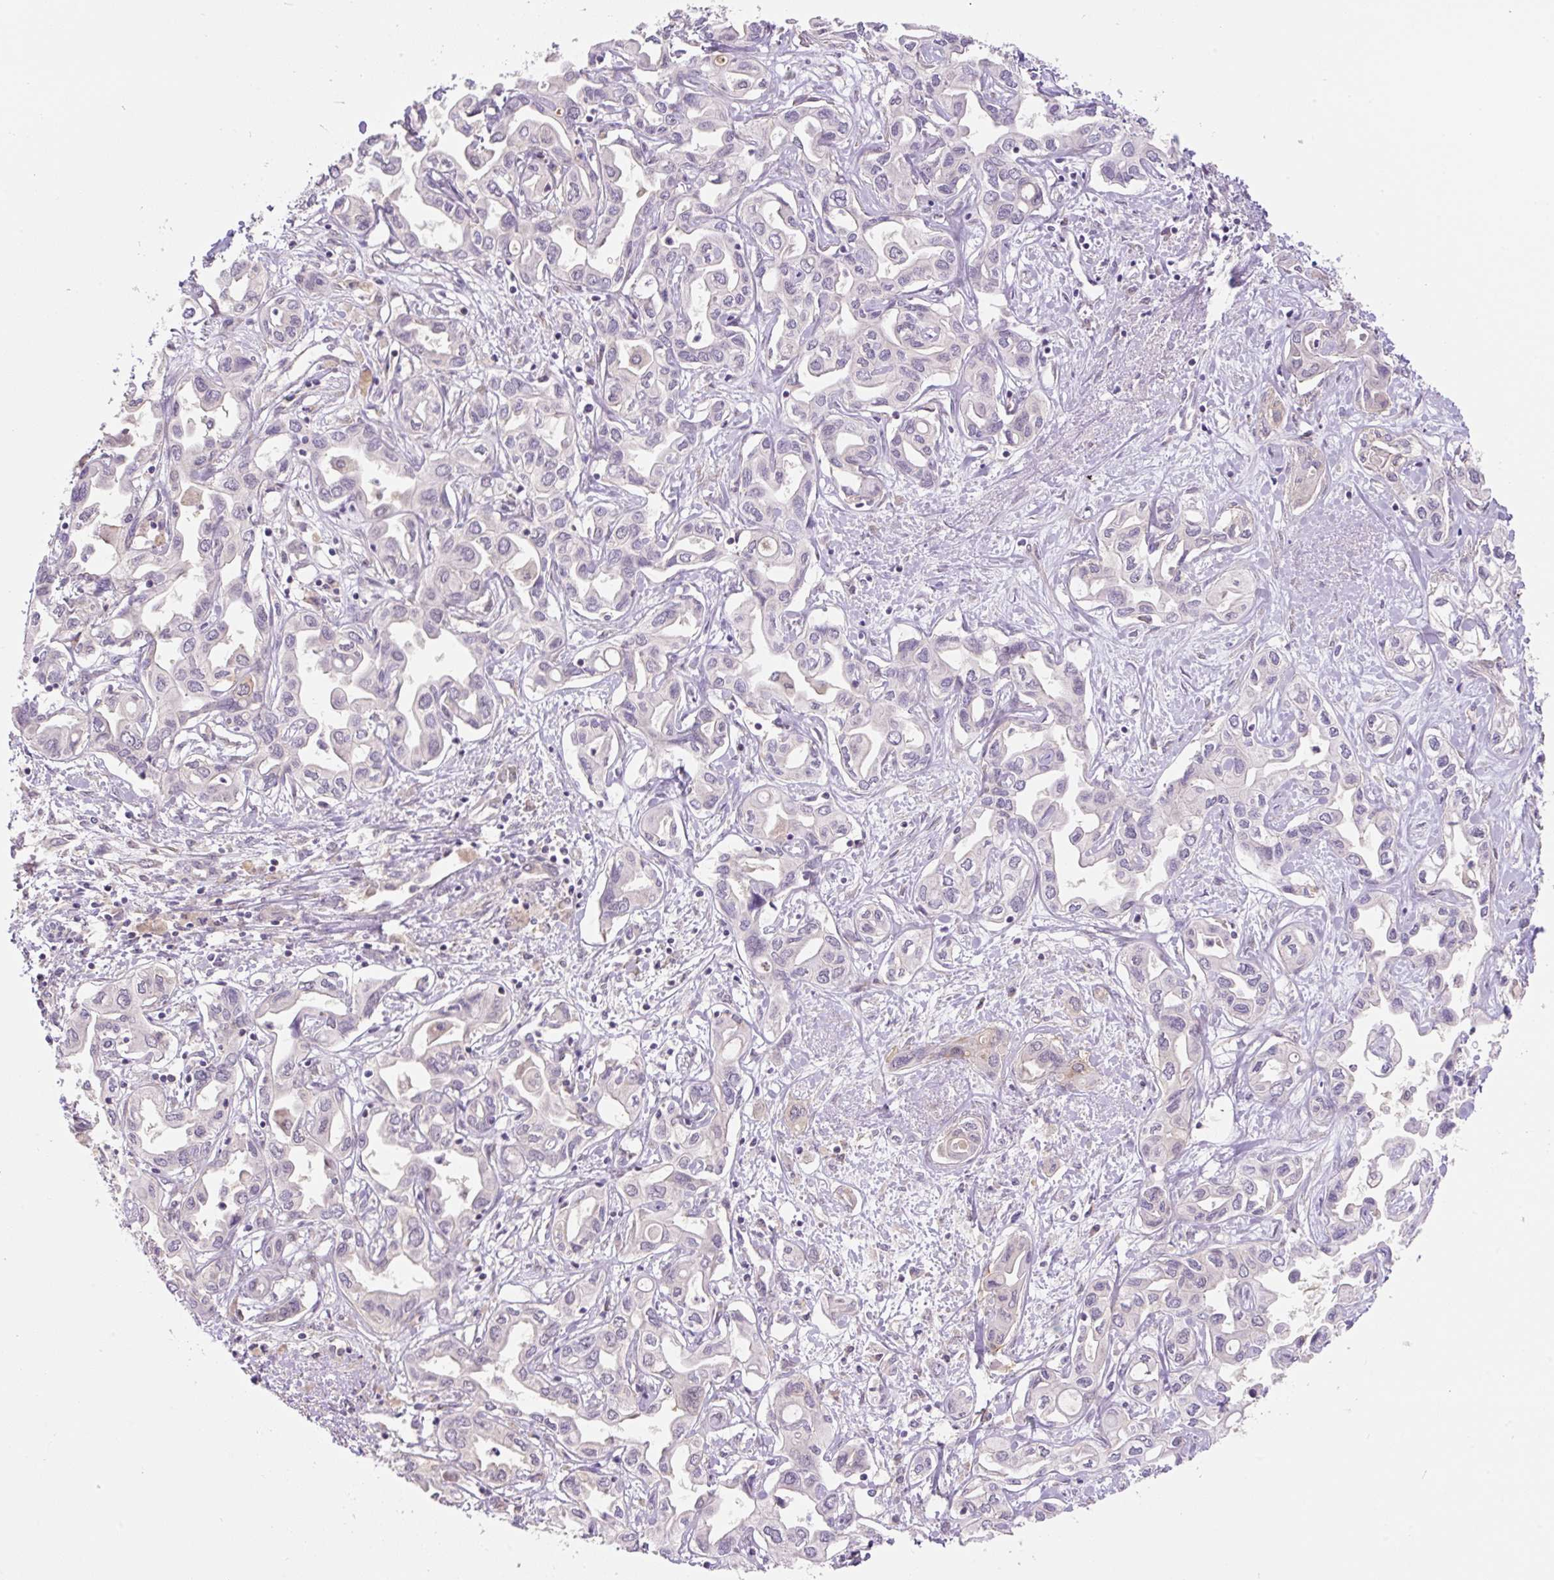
{"staining": {"intensity": "negative", "quantity": "none", "location": "none"}, "tissue": "liver cancer", "cell_type": "Tumor cells", "image_type": "cancer", "snomed": [{"axis": "morphology", "description": "Cholangiocarcinoma"}, {"axis": "topography", "description": "Liver"}], "caption": "The IHC micrograph has no significant staining in tumor cells of liver cancer (cholangiocarcinoma) tissue. (Stains: DAB (3,3'-diaminobenzidine) immunohistochemistry with hematoxylin counter stain, Microscopy: brightfield microscopy at high magnification).", "gene": "COX8A", "patient": {"sex": "female", "age": 64}}